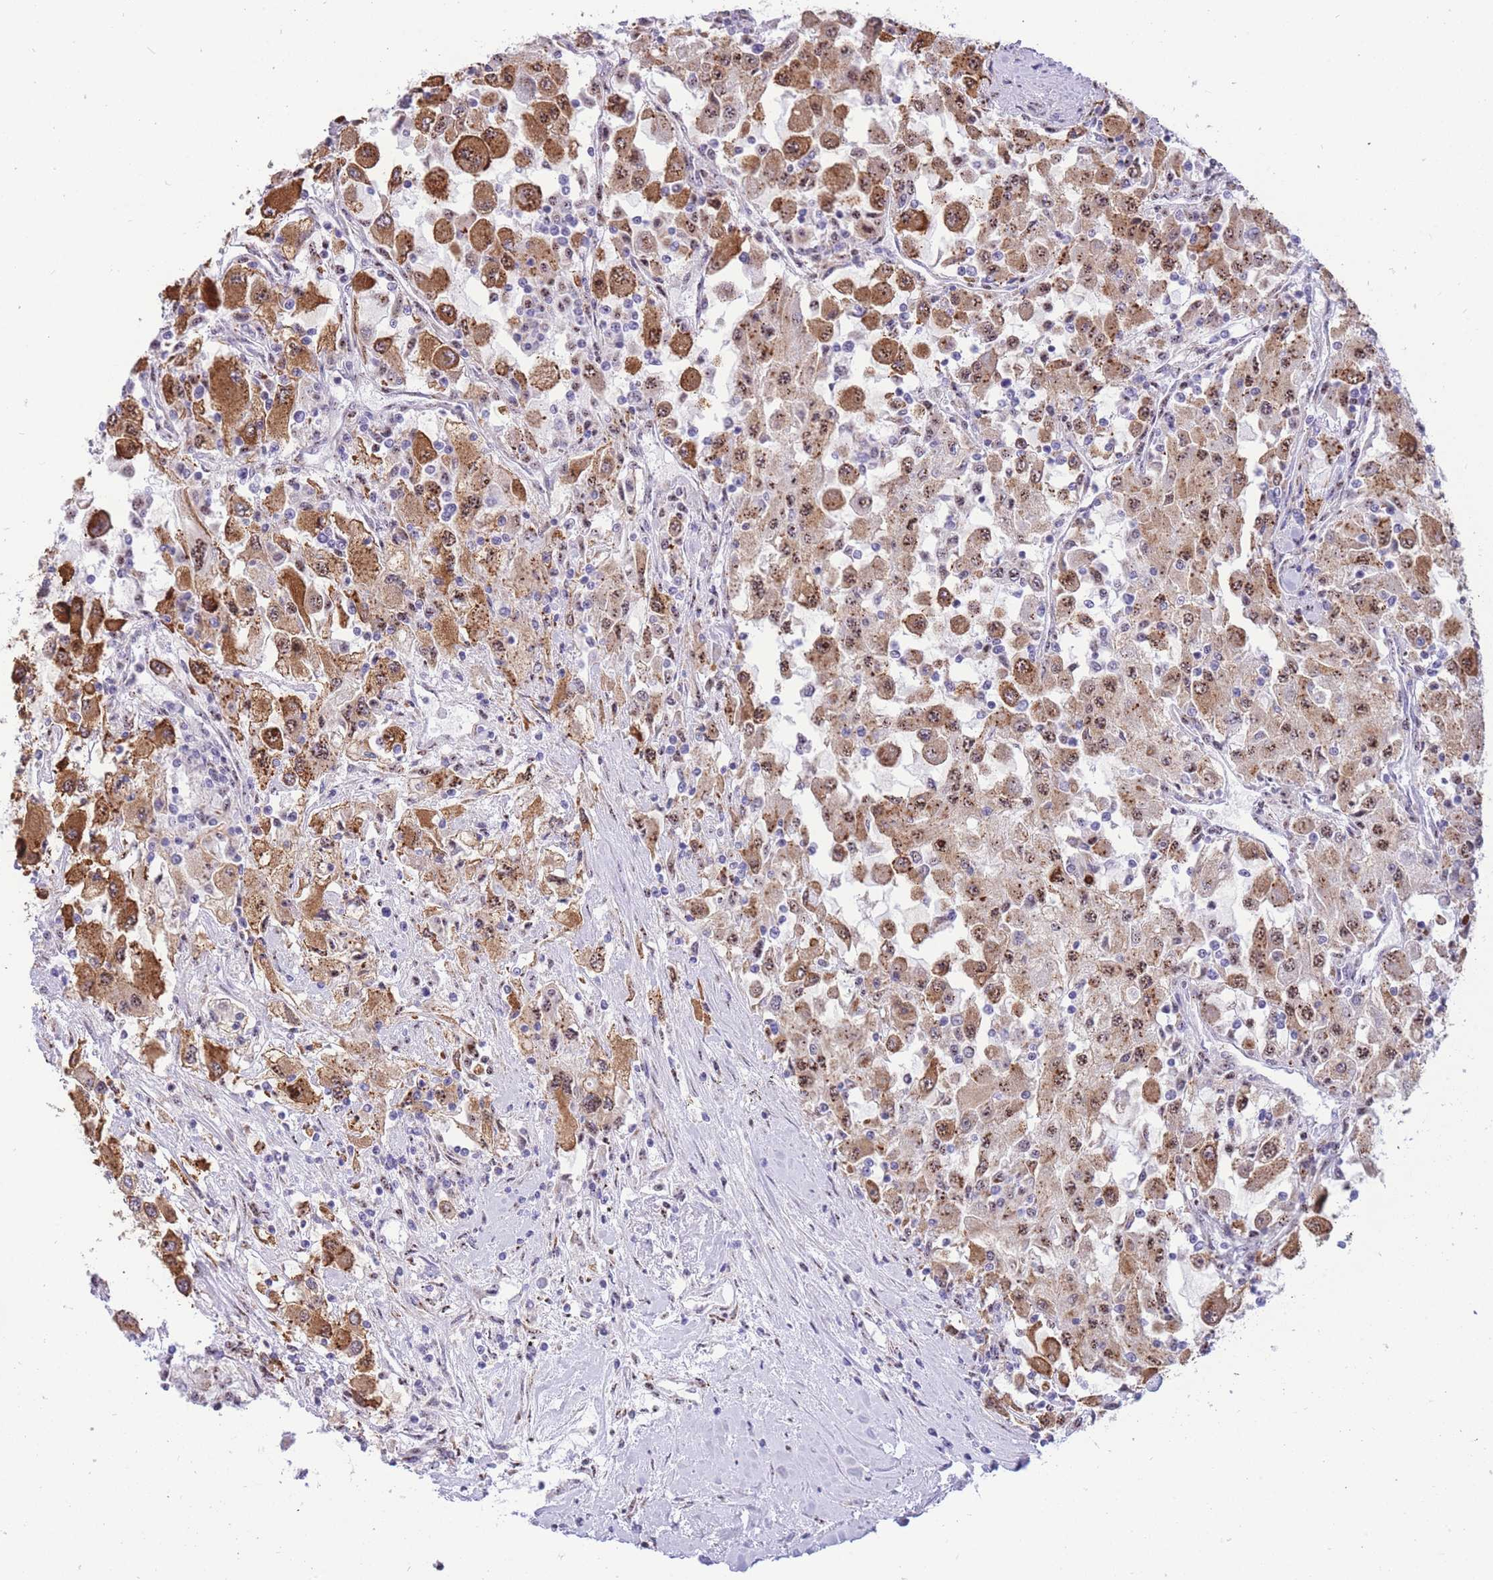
{"staining": {"intensity": "moderate", "quantity": ">75%", "location": "cytoplasmic/membranous,nuclear"}, "tissue": "renal cancer", "cell_type": "Tumor cells", "image_type": "cancer", "snomed": [{"axis": "morphology", "description": "Adenocarcinoma, NOS"}, {"axis": "topography", "description": "Kidney"}], "caption": "A brown stain shows moderate cytoplasmic/membranous and nuclear positivity of a protein in renal cancer tumor cells. Using DAB (3,3'-diaminobenzidine) (brown) and hematoxylin (blue) stains, captured at high magnification using brightfield microscopy.", "gene": "FAM153A", "patient": {"sex": "female", "age": 67}}